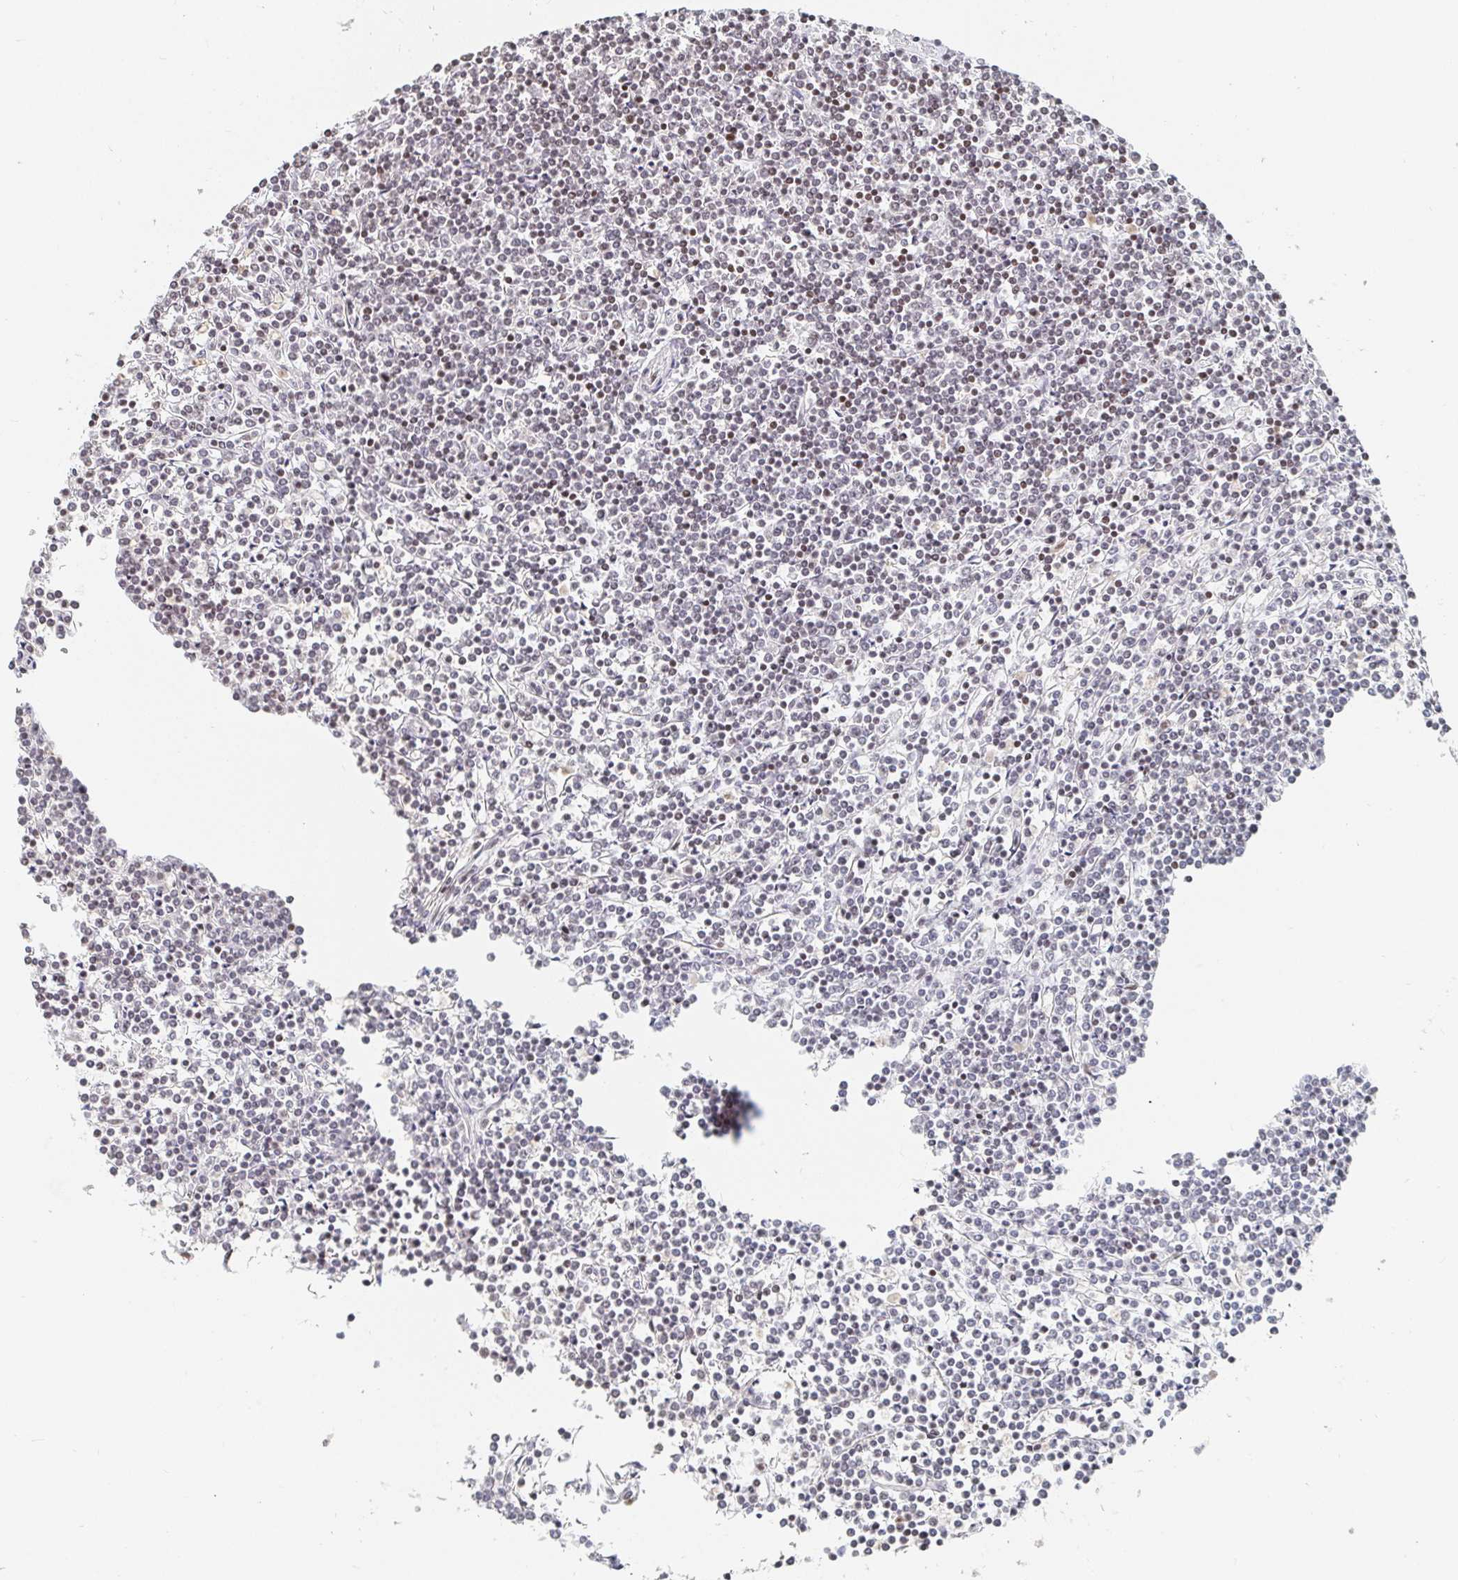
{"staining": {"intensity": "weak", "quantity": "<25%", "location": "nuclear"}, "tissue": "lymphoma", "cell_type": "Tumor cells", "image_type": "cancer", "snomed": [{"axis": "morphology", "description": "Malignant lymphoma, non-Hodgkin's type, Low grade"}, {"axis": "topography", "description": "Spleen"}], "caption": "Immunohistochemistry (IHC) photomicrograph of human lymphoma stained for a protein (brown), which demonstrates no staining in tumor cells.", "gene": "NME9", "patient": {"sex": "female", "age": 19}}